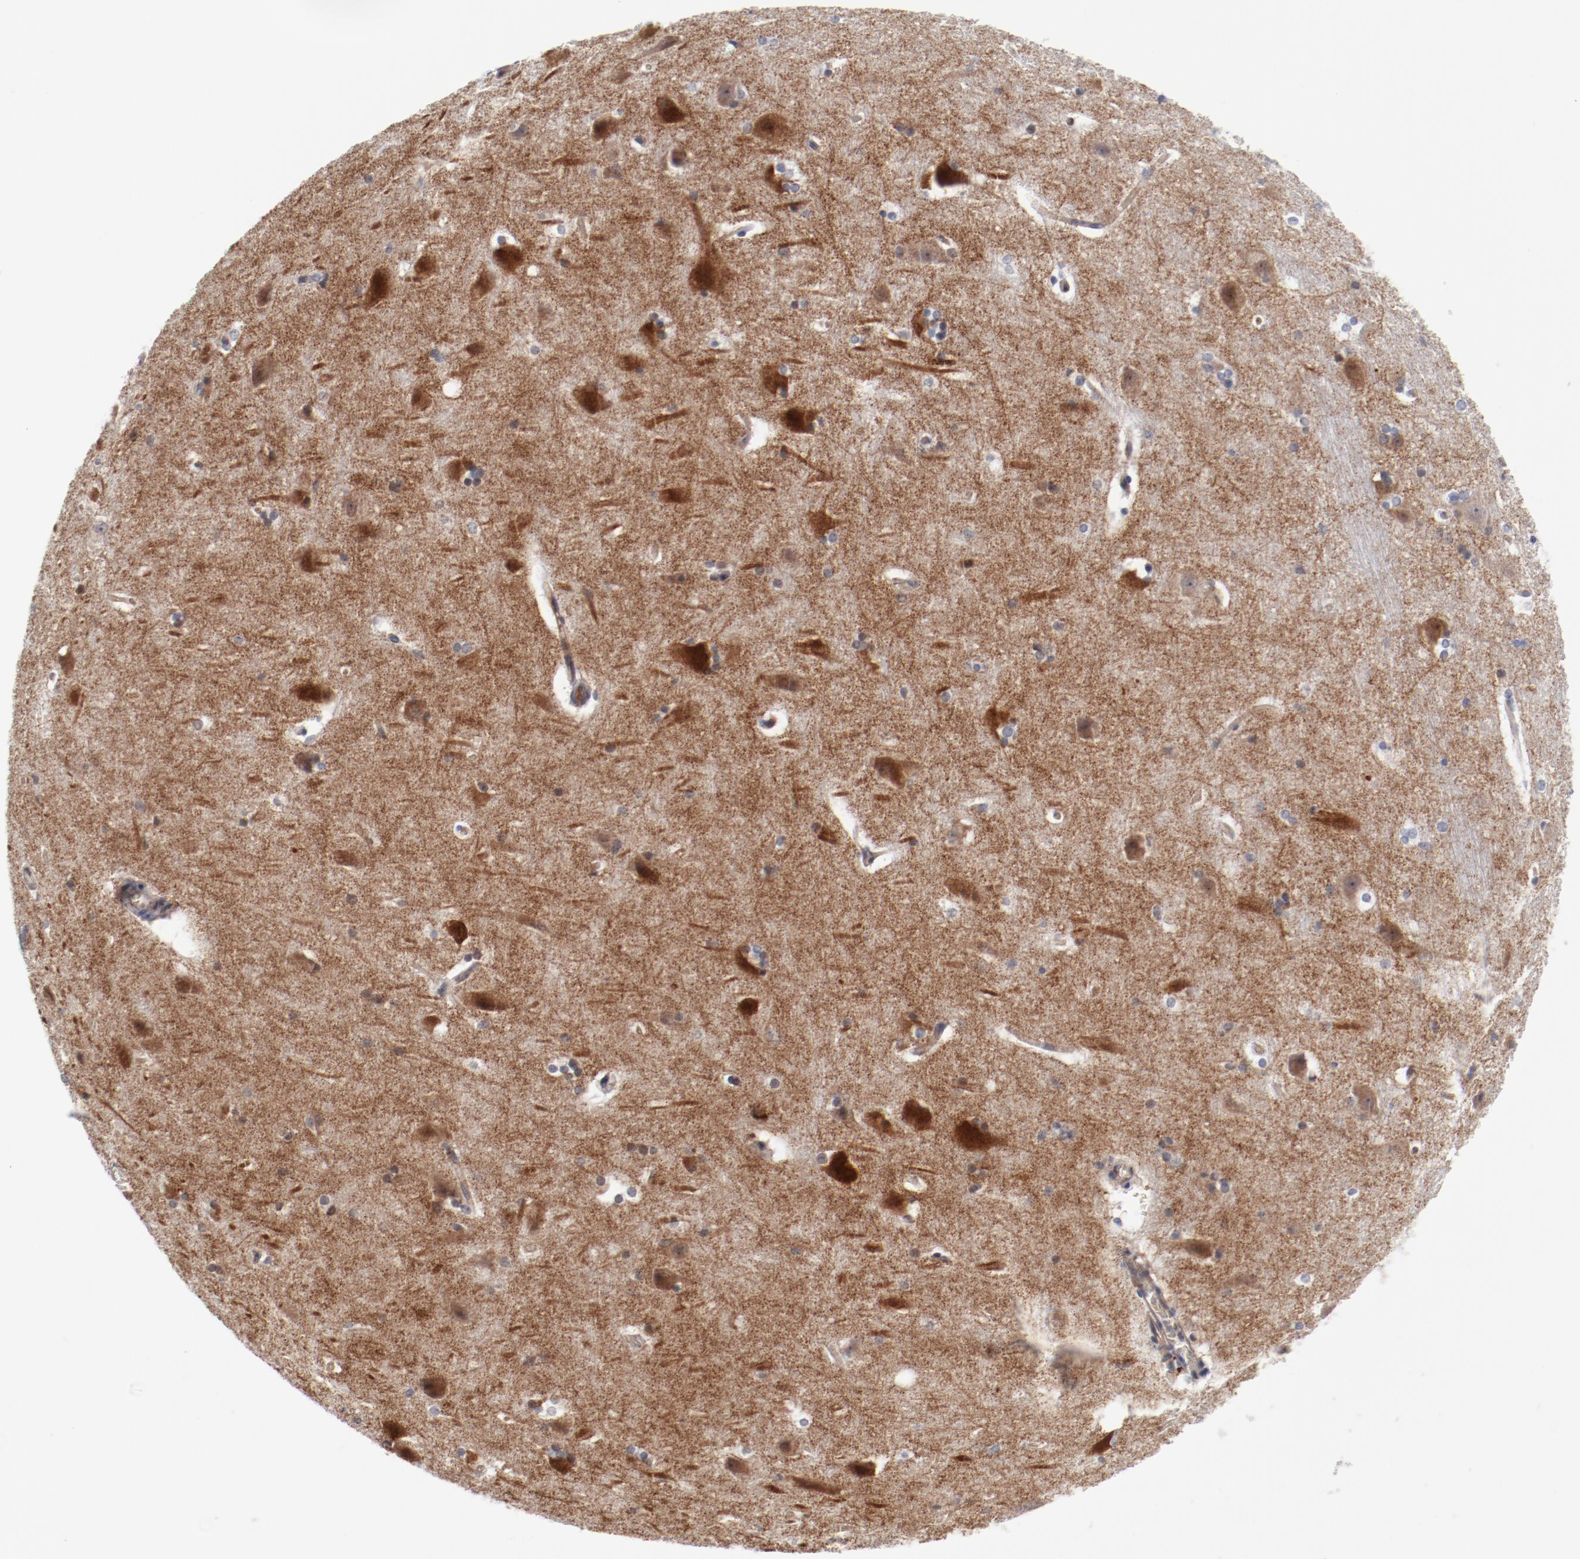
{"staining": {"intensity": "negative", "quantity": "none", "location": "none"}, "tissue": "hippocampus", "cell_type": "Glial cells", "image_type": "normal", "snomed": [{"axis": "morphology", "description": "Normal tissue, NOS"}, {"axis": "topography", "description": "Hippocampus"}], "caption": "The micrograph exhibits no staining of glial cells in normal hippocampus.", "gene": "SHANK3", "patient": {"sex": "female", "age": 19}}